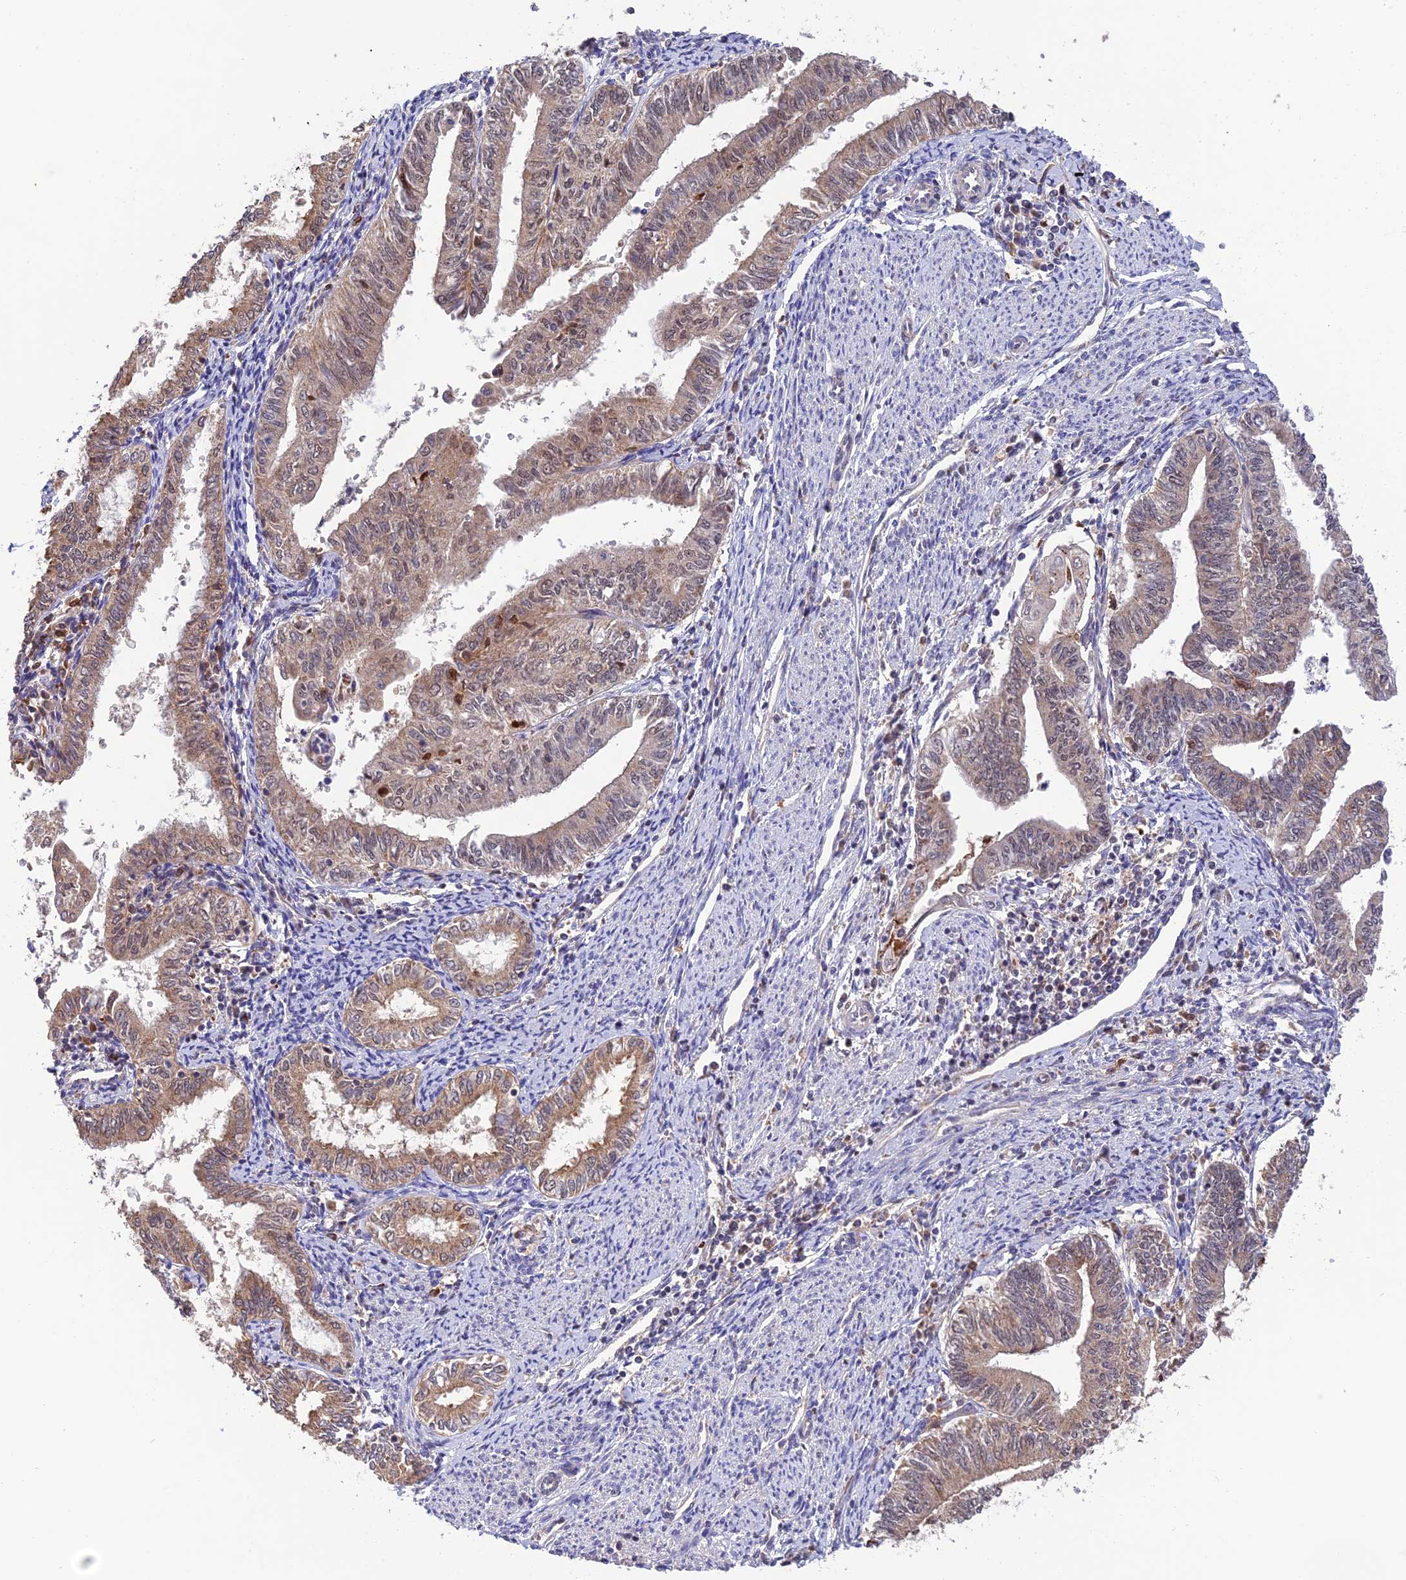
{"staining": {"intensity": "moderate", "quantity": "25%-75%", "location": "cytoplasmic/membranous"}, "tissue": "endometrial cancer", "cell_type": "Tumor cells", "image_type": "cancer", "snomed": [{"axis": "morphology", "description": "Adenocarcinoma, NOS"}, {"axis": "topography", "description": "Endometrium"}], "caption": "Endometrial cancer was stained to show a protein in brown. There is medium levels of moderate cytoplasmic/membranous positivity in approximately 25%-75% of tumor cells. The protein is shown in brown color, while the nuclei are stained blue.", "gene": "MNS1", "patient": {"sex": "female", "age": 66}}